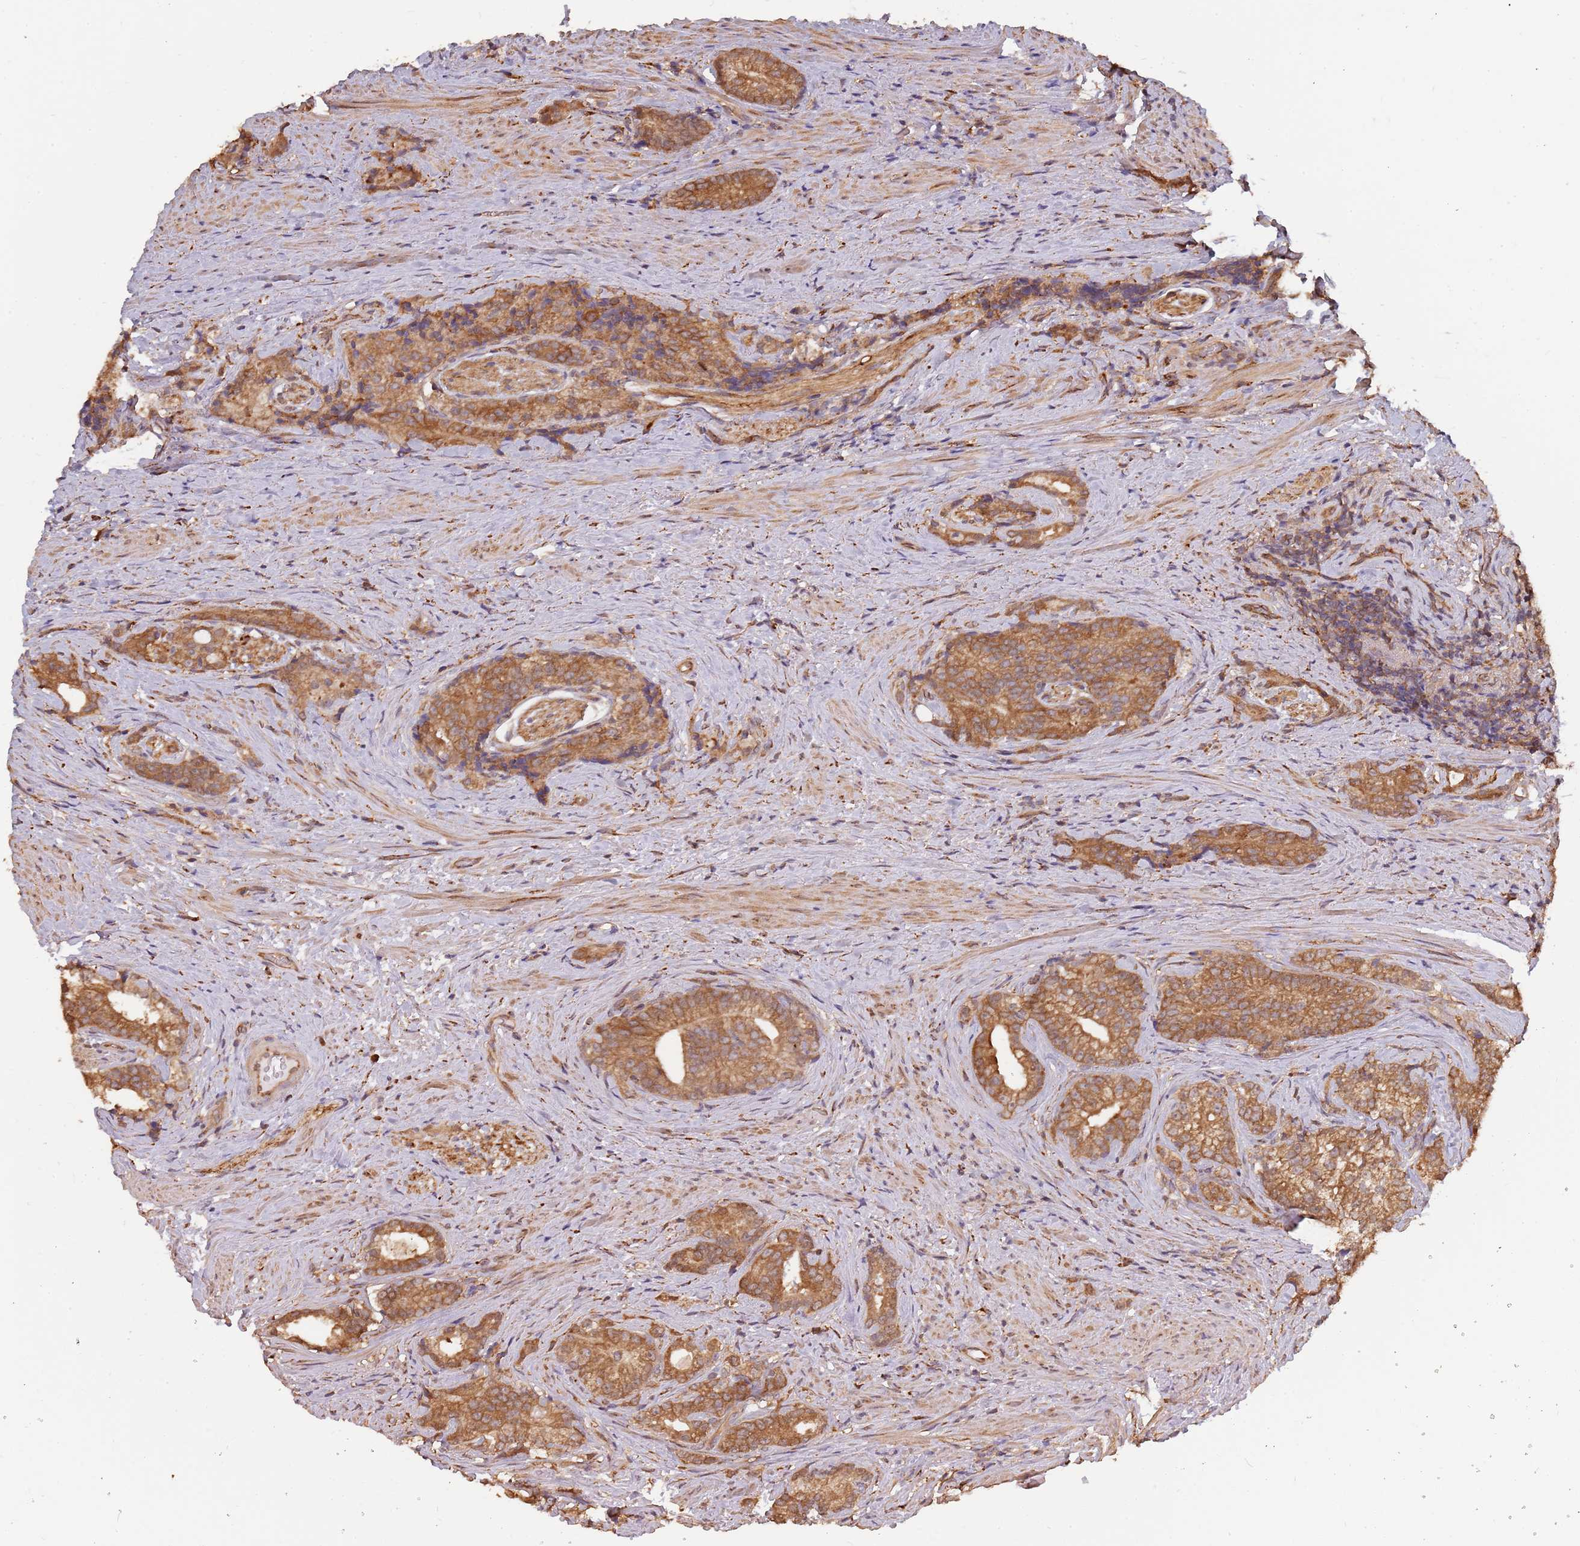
{"staining": {"intensity": "moderate", "quantity": ">75%", "location": "cytoplasmic/membranous"}, "tissue": "prostate cancer", "cell_type": "Tumor cells", "image_type": "cancer", "snomed": [{"axis": "morphology", "description": "Adenocarcinoma, Low grade"}, {"axis": "topography", "description": "Prostate"}], "caption": "This image exhibits IHC staining of human prostate cancer (adenocarcinoma (low-grade)), with medium moderate cytoplasmic/membranous expression in about >75% of tumor cells.", "gene": "COG4", "patient": {"sex": "male", "age": 71}}